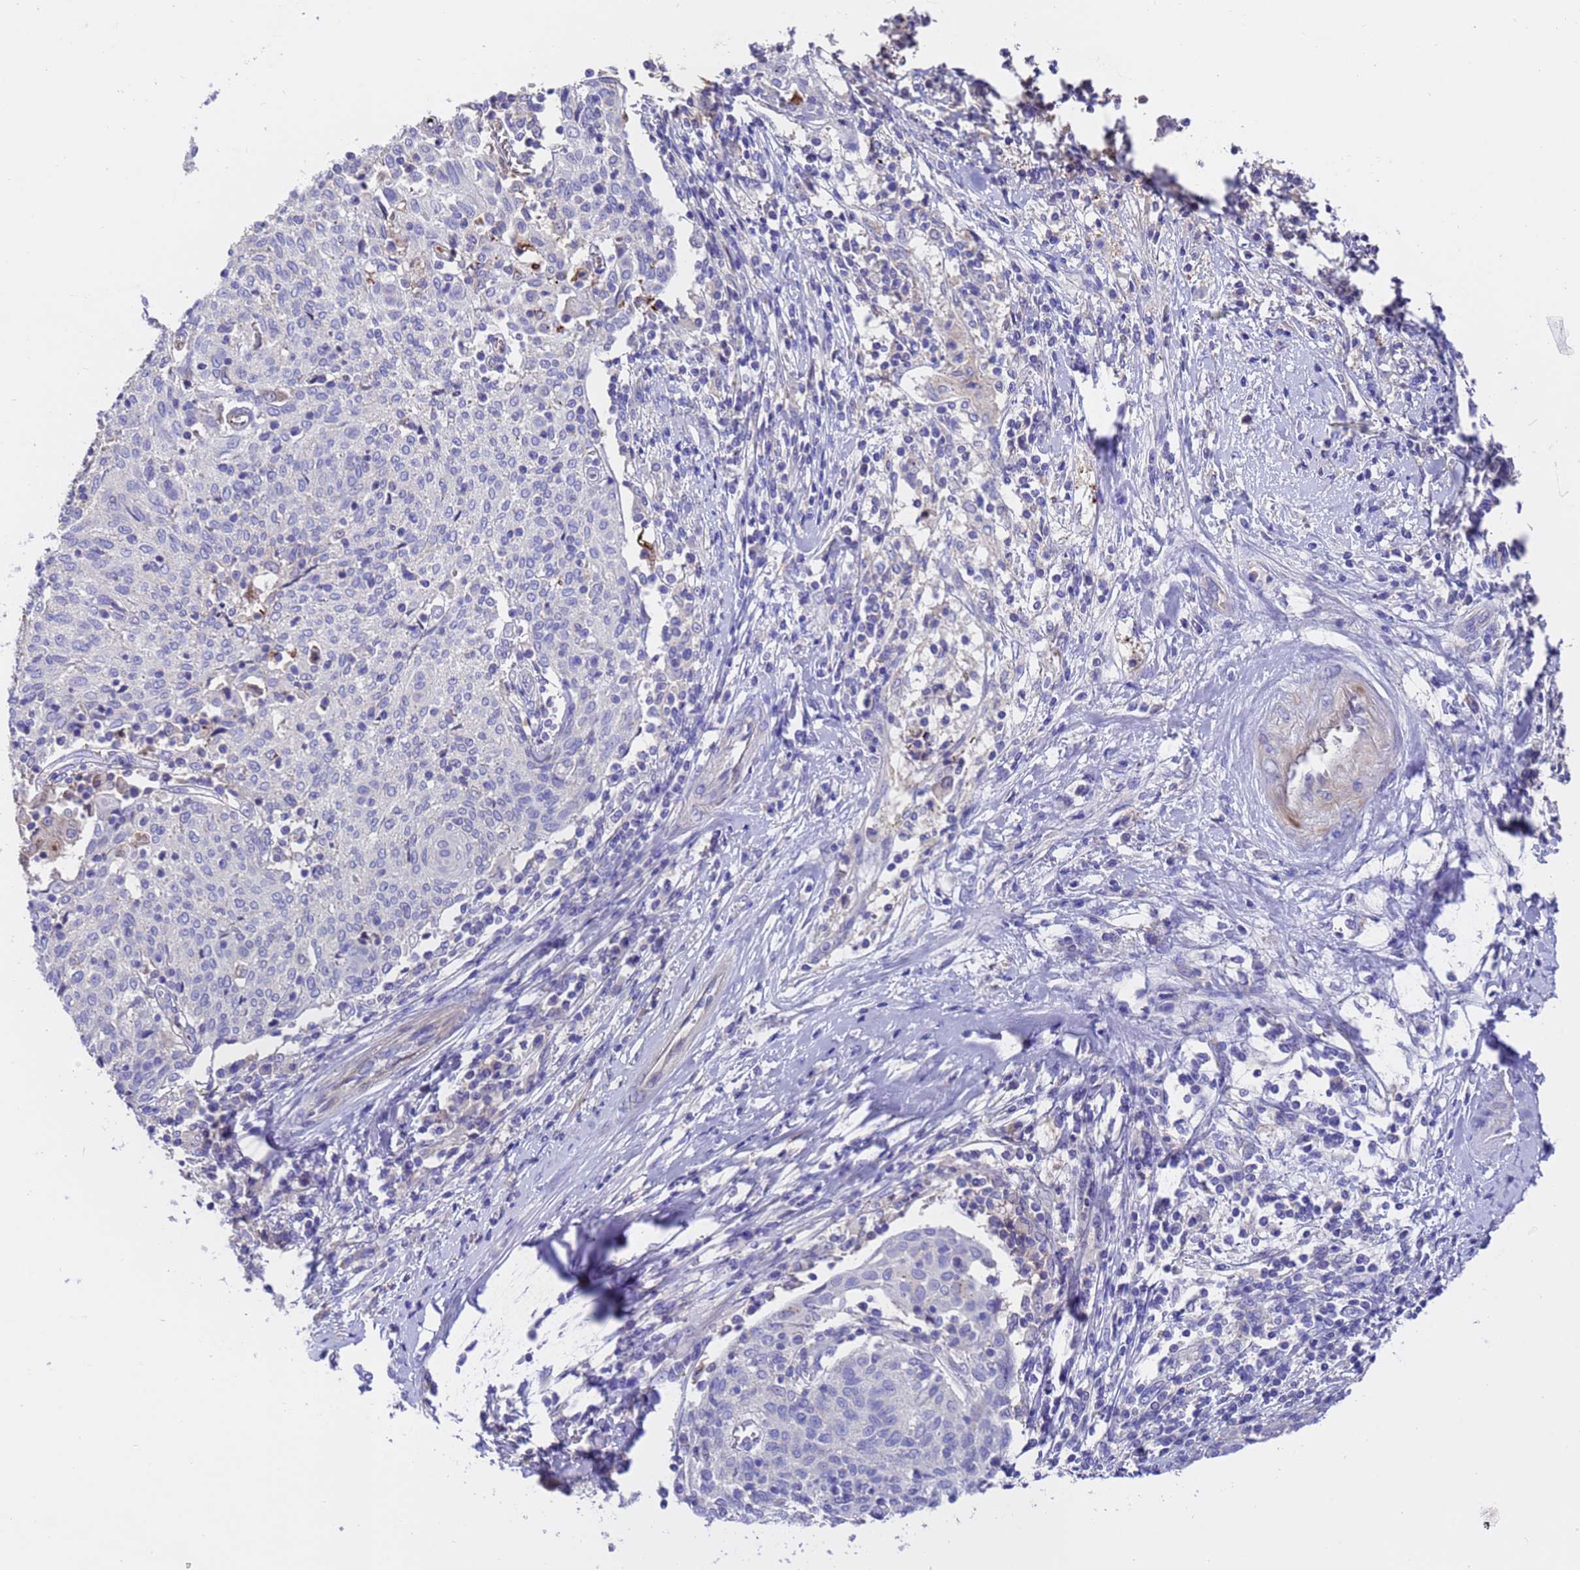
{"staining": {"intensity": "negative", "quantity": "none", "location": "none"}, "tissue": "cervical cancer", "cell_type": "Tumor cells", "image_type": "cancer", "snomed": [{"axis": "morphology", "description": "Squamous cell carcinoma, NOS"}, {"axis": "topography", "description": "Cervix"}], "caption": "Immunohistochemistry (IHC) of squamous cell carcinoma (cervical) displays no positivity in tumor cells.", "gene": "ELP6", "patient": {"sex": "female", "age": 52}}